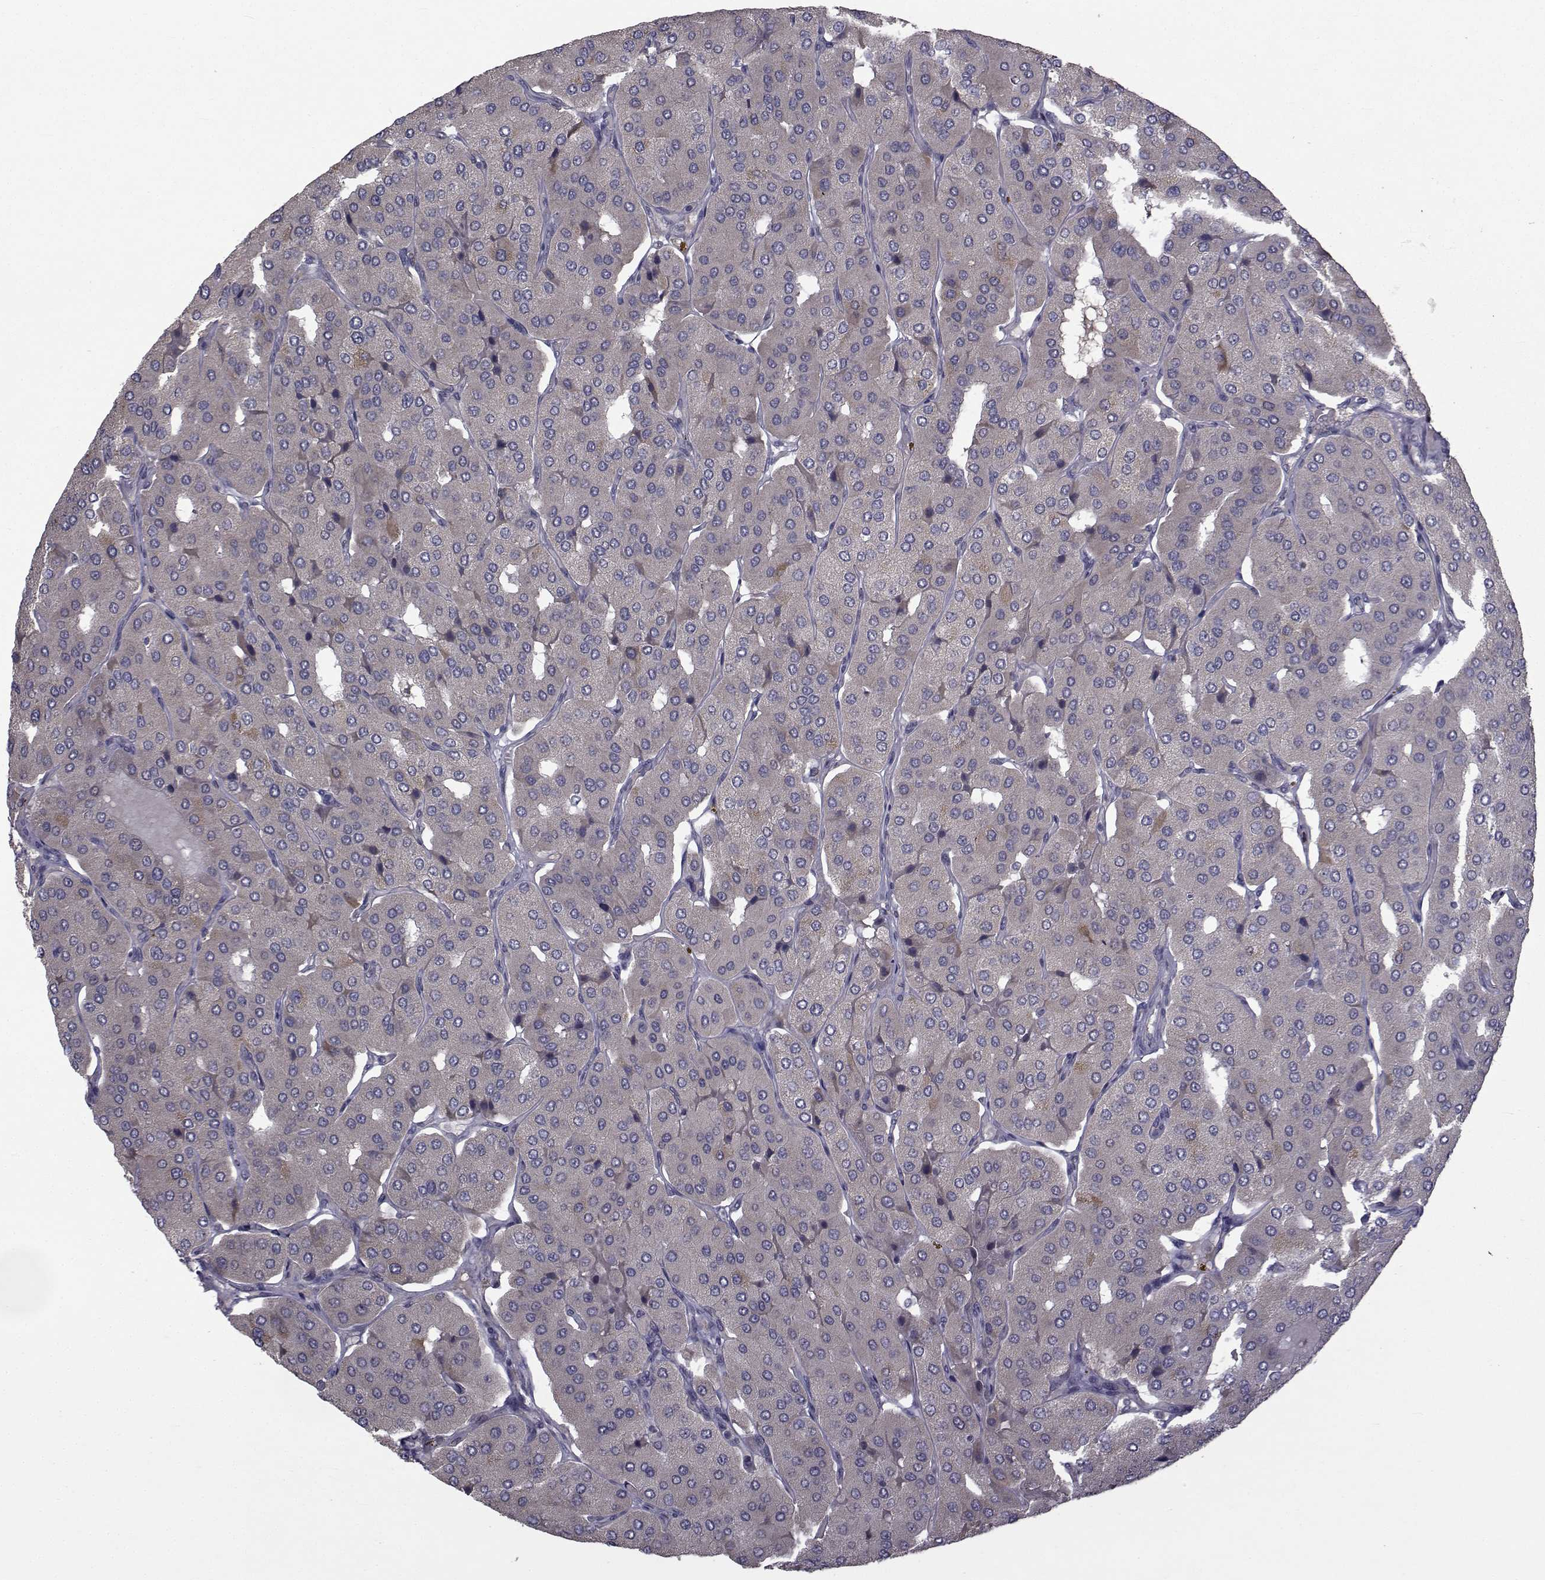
{"staining": {"intensity": "negative", "quantity": "none", "location": "none"}, "tissue": "parathyroid gland", "cell_type": "Glandular cells", "image_type": "normal", "snomed": [{"axis": "morphology", "description": "Normal tissue, NOS"}, {"axis": "morphology", "description": "Adenoma, NOS"}, {"axis": "topography", "description": "Parathyroid gland"}], "caption": "A high-resolution image shows immunohistochemistry staining of unremarkable parathyroid gland, which demonstrates no significant positivity in glandular cells.", "gene": "FDXR", "patient": {"sex": "female", "age": 86}}